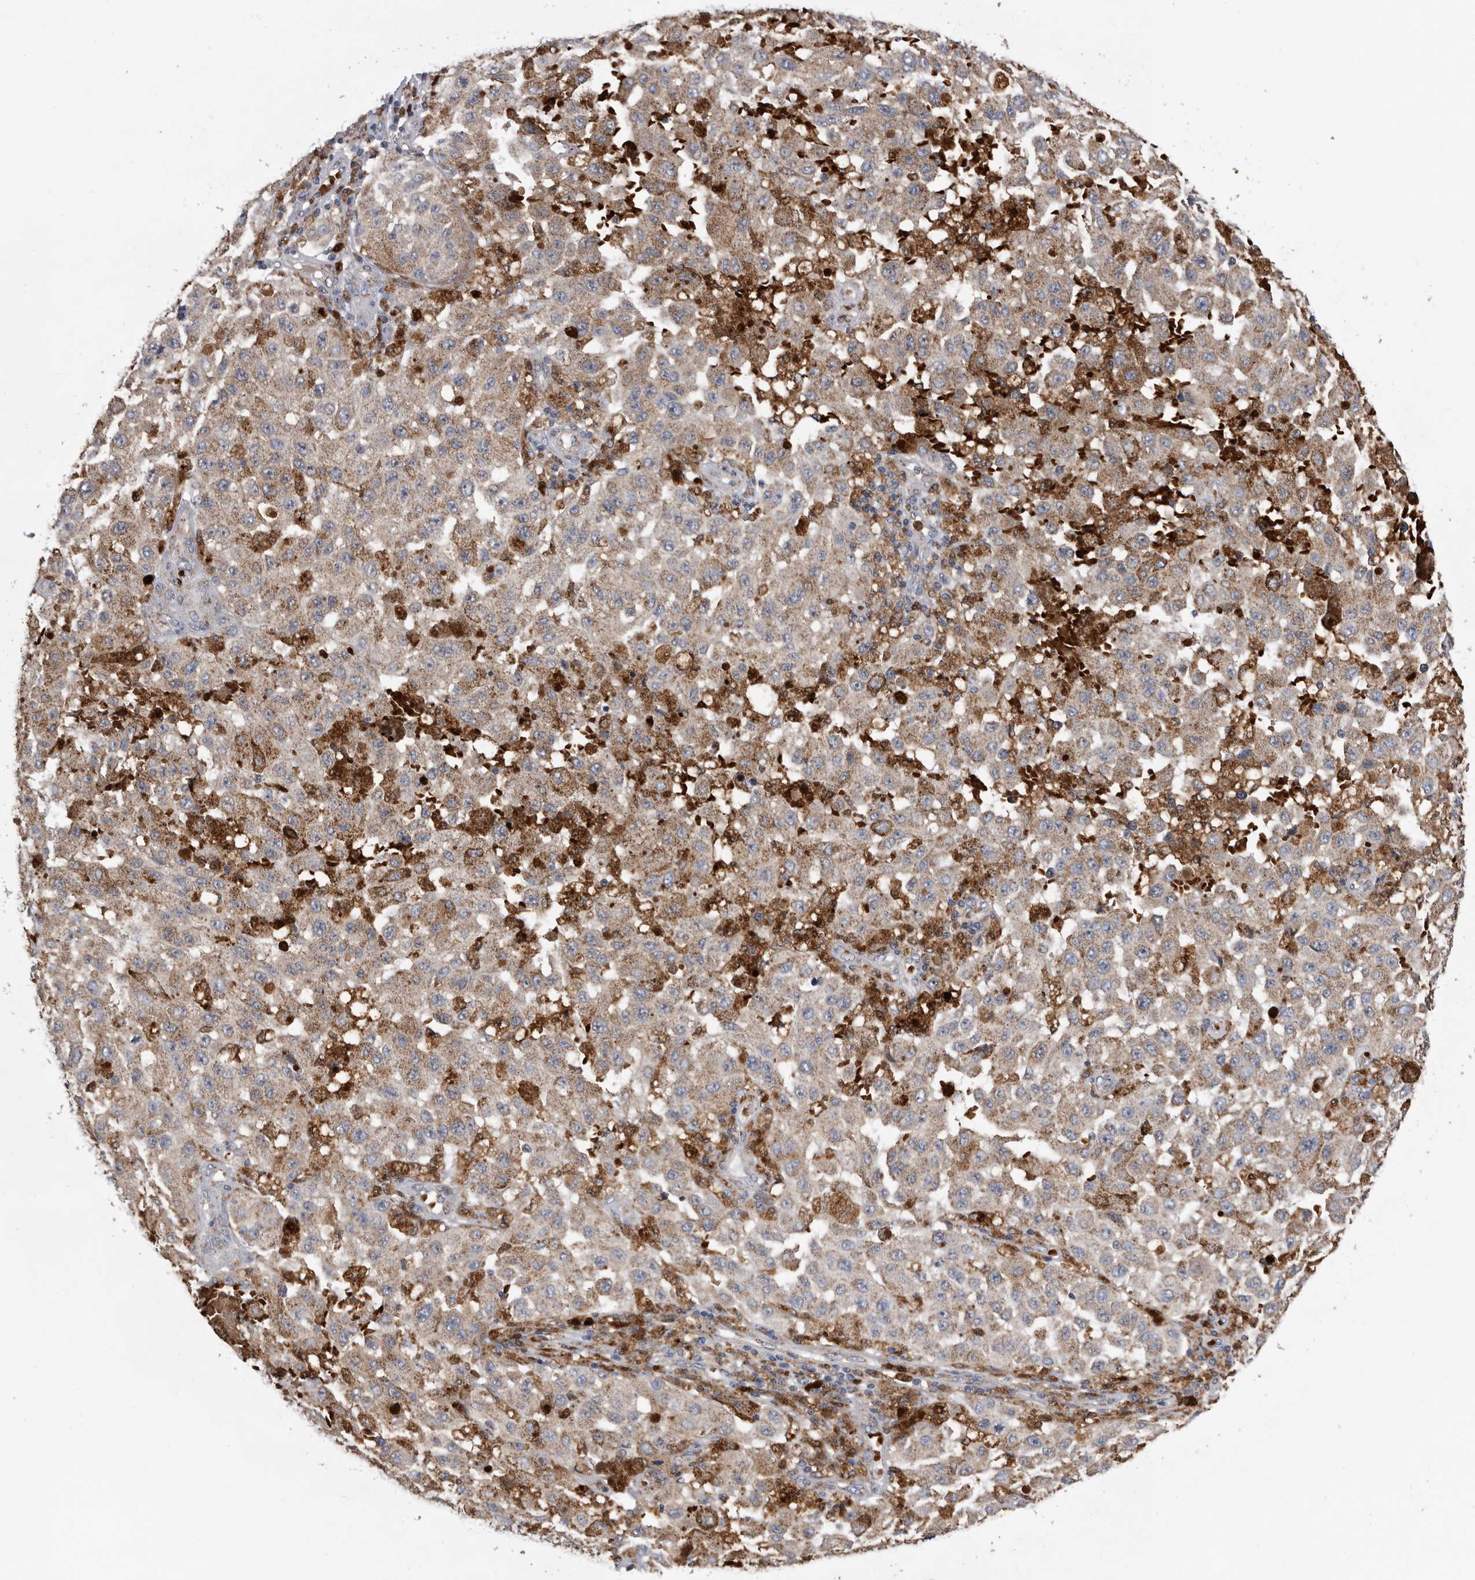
{"staining": {"intensity": "moderate", "quantity": ">75%", "location": "cytoplasmic/membranous"}, "tissue": "melanoma", "cell_type": "Tumor cells", "image_type": "cancer", "snomed": [{"axis": "morphology", "description": "Malignant melanoma, NOS"}, {"axis": "topography", "description": "Skin"}], "caption": "An IHC image of neoplastic tissue is shown. Protein staining in brown shows moderate cytoplasmic/membranous positivity in melanoma within tumor cells. The protein is shown in brown color, while the nuclei are stained blue.", "gene": "CRISPLD2", "patient": {"sex": "female", "age": 64}}